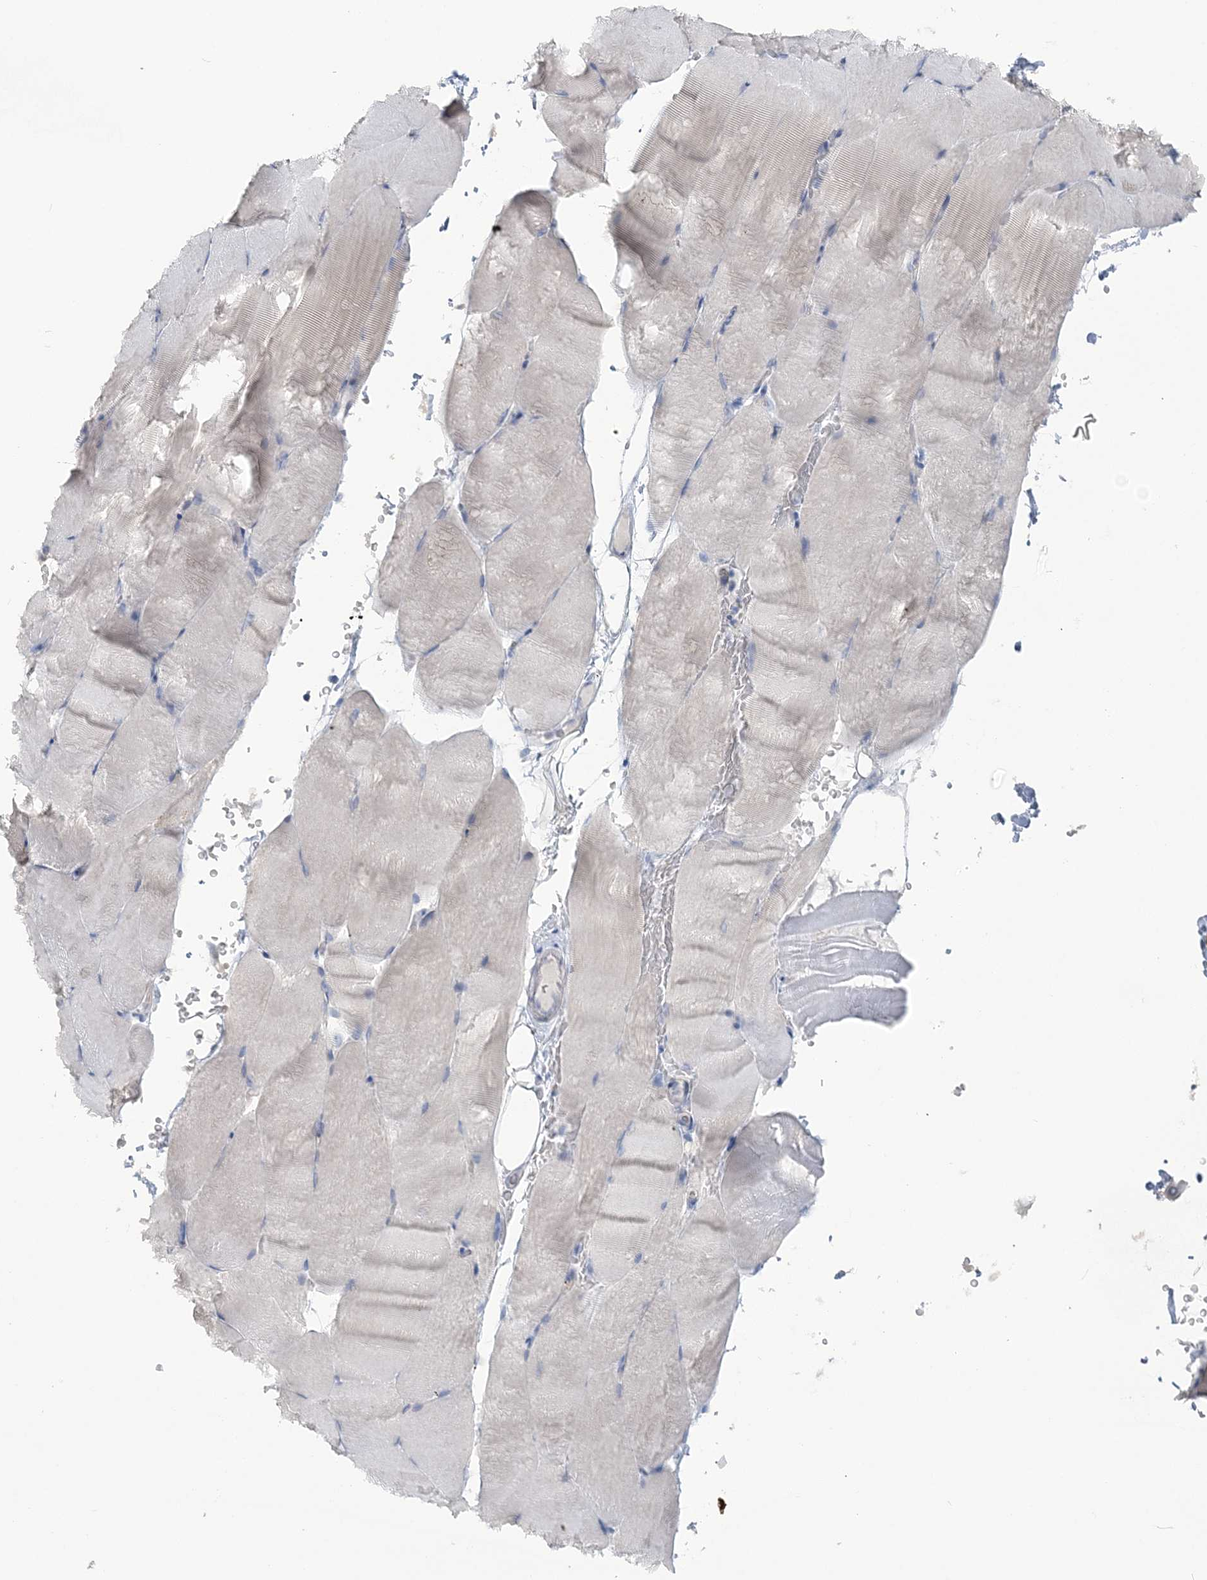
{"staining": {"intensity": "negative", "quantity": "none", "location": "none"}, "tissue": "skeletal muscle", "cell_type": "Myocytes", "image_type": "normal", "snomed": [{"axis": "morphology", "description": "Normal tissue, NOS"}, {"axis": "topography", "description": "Skeletal muscle"}, {"axis": "topography", "description": "Parathyroid gland"}], "caption": "The micrograph demonstrates no staining of myocytes in unremarkable skeletal muscle. (Brightfield microscopy of DAB (3,3'-diaminobenzidine) immunohistochemistry (IHC) at high magnification).", "gene": "CYP3A4", "patient": {"sex": "female", "age": 37}}